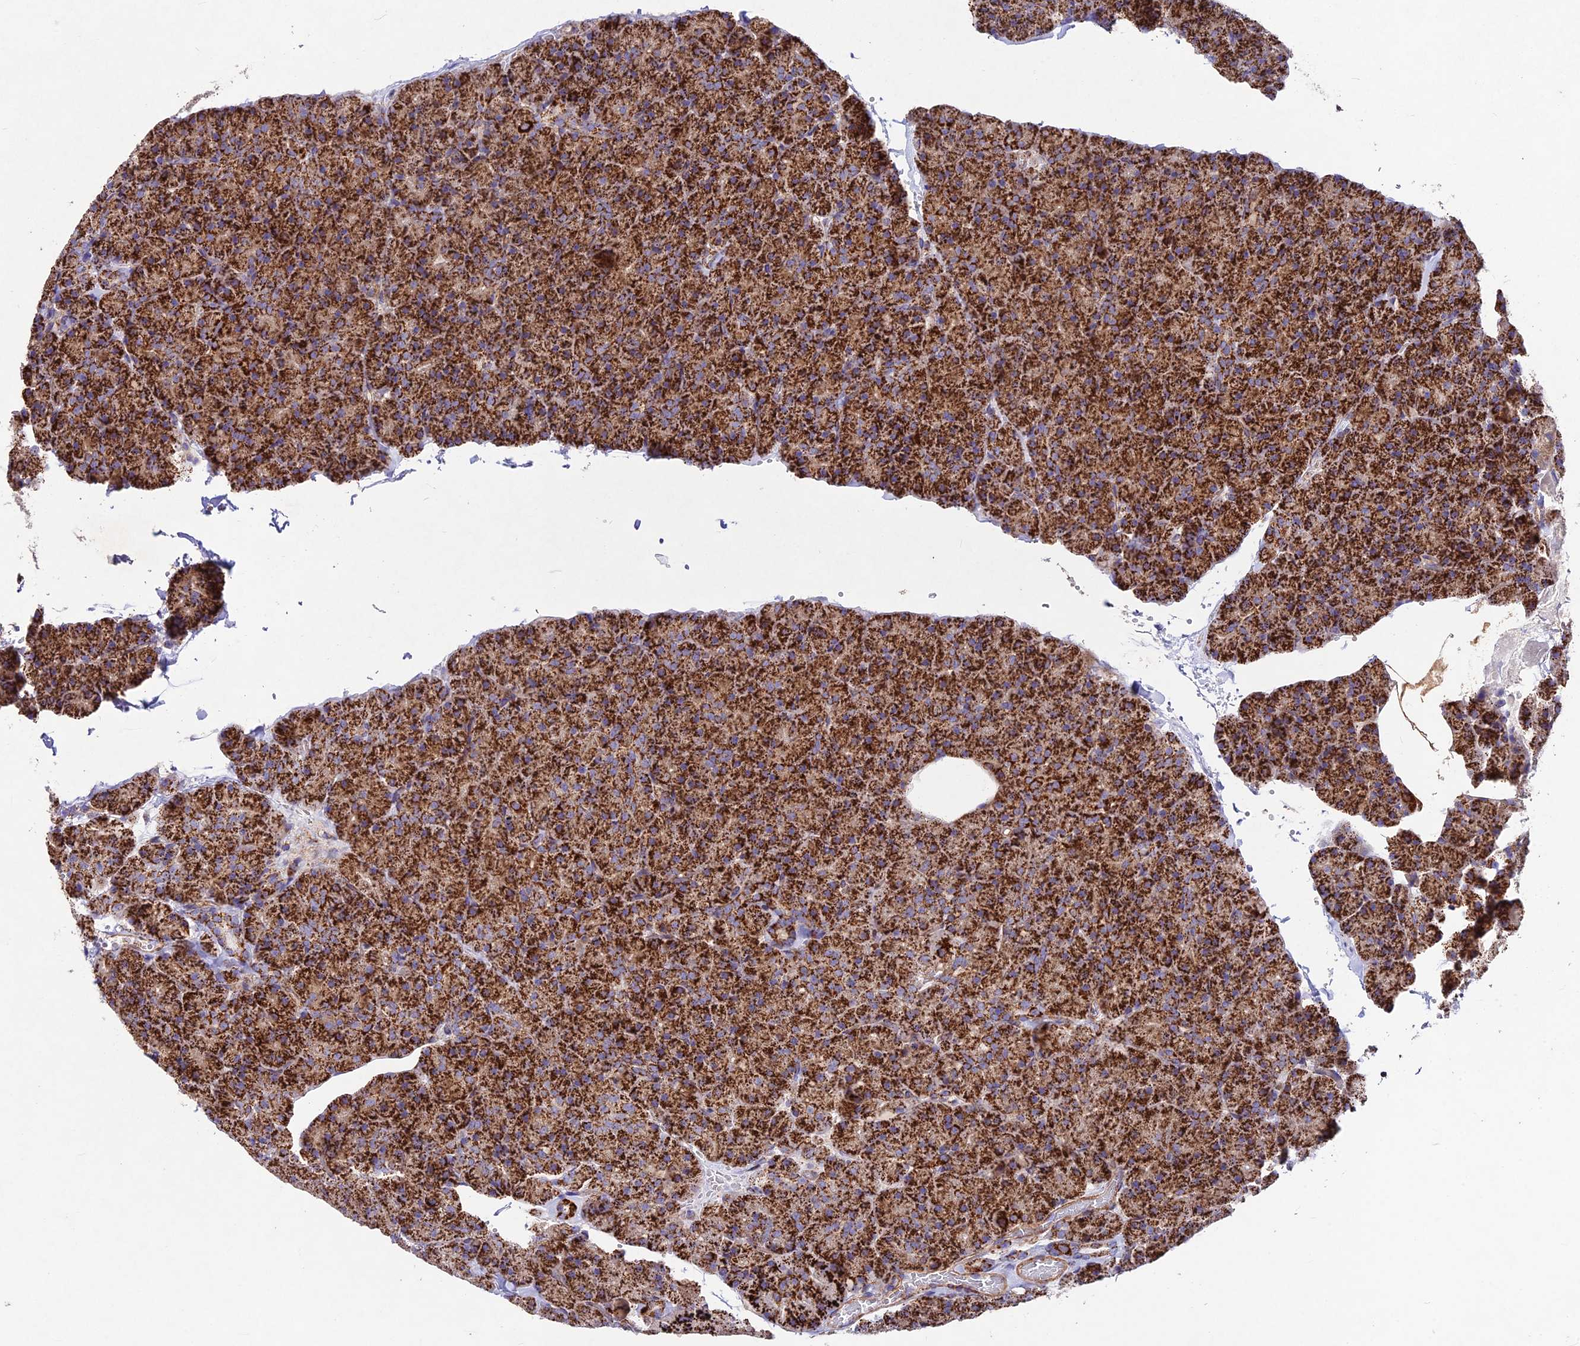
{"staining": {"intensity": "strong", "quantity": ">75%", "location": "cytoplasmic/membranous"}, "tissue": "pancreas", "cell_type": "Exocrine glandular cells", "image_type": "normal", "snomed": [{"axis": "morphology", "description": "Normal tissue, NOS"}, {"axis": "topography", "description": "Pancreas"}], "caption": "A high amount of strong cytoplasmic/membranous positivity is present in approximately >75% of exocrine glandular cells in normal pancreas. (brown staining indicates protein expression, while blue staining denotes nuclei).", "gene": "KHDC3L", "patient": {"sex": "male", "age": 36}}